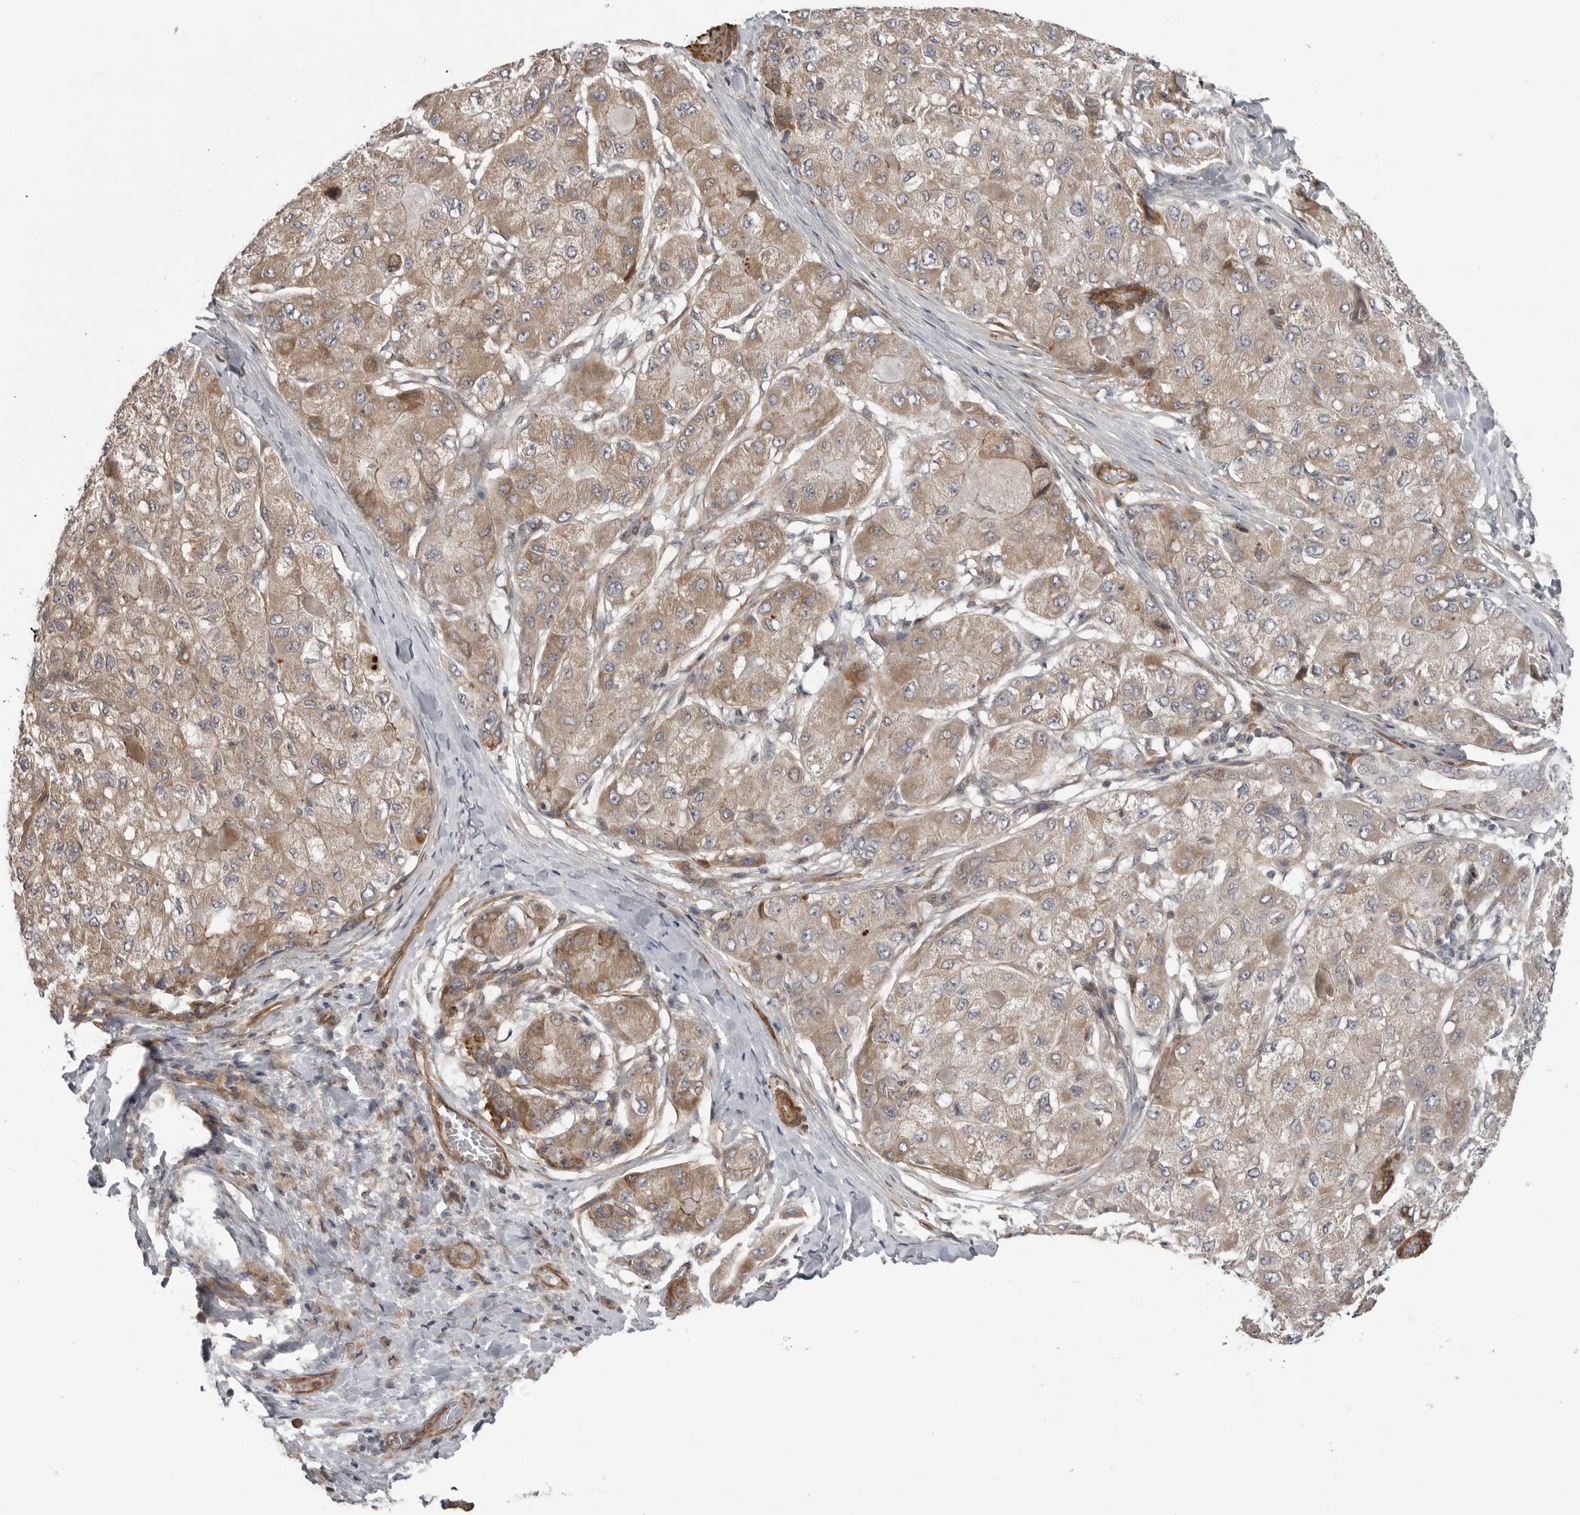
{"staining": {"intensity": "moderate", "quantity": ">75%", "location": "cytoplasmic/membranous"}, "tissue": "liver cancer", "cell_type": "Tumor cells", "image_type": "cancer", "snomed": [{"axis": "morphology", "description": "Carcinoma, Hepatocellular, NOS"}, {"axis": "topography", "description": "Liver"}], "caption": "Immunohistochemical staining of liver hepatocellular carcinoma displays medium levels of moderate cytoplasmic/membranous protein staining in approximately >75% of tumor cells.", "gene": "SCP2", "patient": {"sex": "male", "age": 80}}